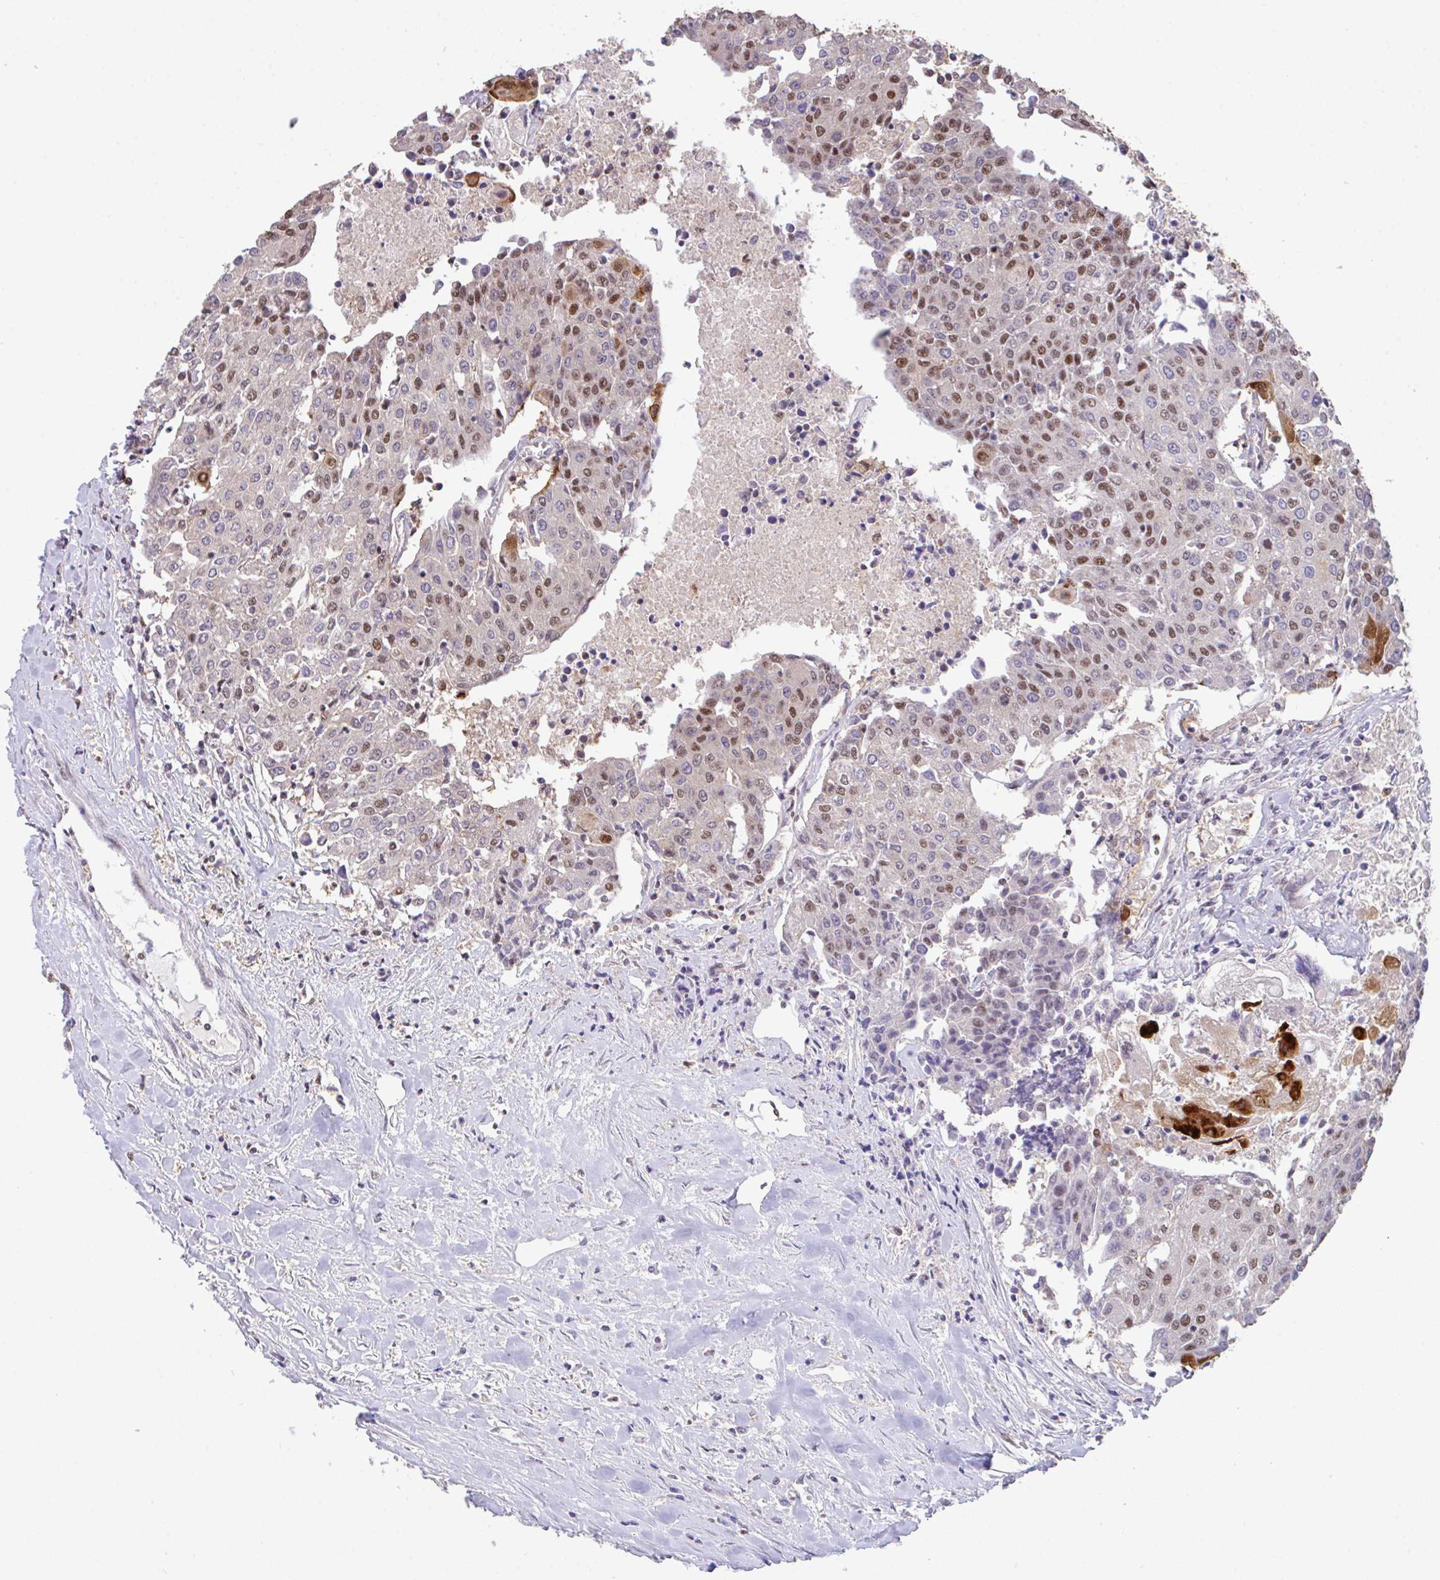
{"staining": {"intensity": "moderate", "quantity": "25%-75%", "location": "nuclear"}, "tissue": "urothelial cancer", "cell_type": "Tumor cells", "image_type": "cancer", "snomed": [{"axis": "morphology", "description": "Urothelial carcinoma, High grade"}, {"axis": "topography", "description": "Urinary bladder"}], "caption": "Protein staining of urothelial cancer tissue shows moderate nuclear positivity in about 25%-75% of tumor cells.", "gene": "OR6K3", "patient": {"sex": "female", "age": 85}}